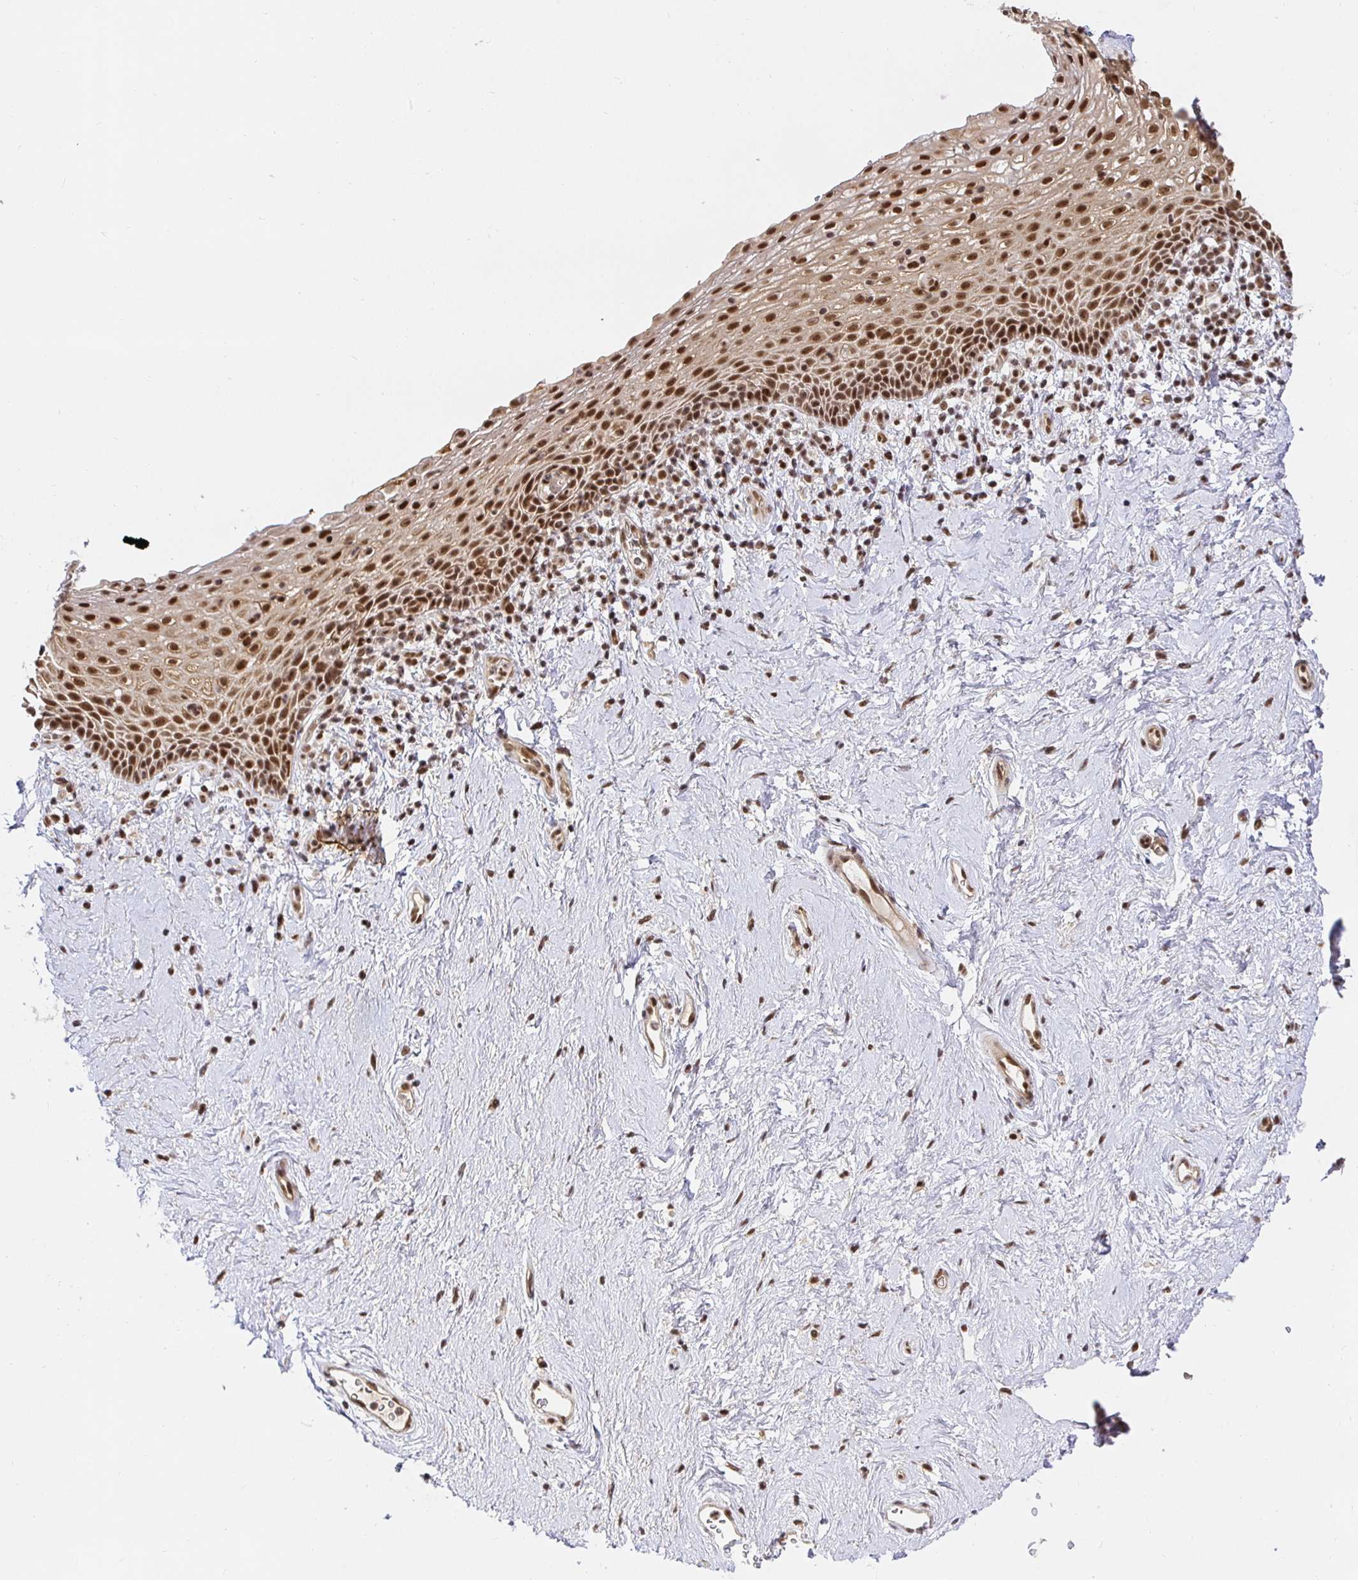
{"staining": {"intensity": "moderate", "quantity": ">75%", "location": "nuclear"}, "tissue": "vagina", "cell_type": "Squamous epithelial cells", "image_type": "normal", "snomed": [{"axis": "morphology", "description": "Normal tissue, NOS"}, {"axis": "topography", "description": "Vagina"}], "caption": "Immunohistochemistry (IHC) of unremarkable vagina reveals medium levels of moderate nuclear staining in about >75% of squamous epithelial cells.", "gene": "USF1", "patient": {"sex": "female", "age": 61}}